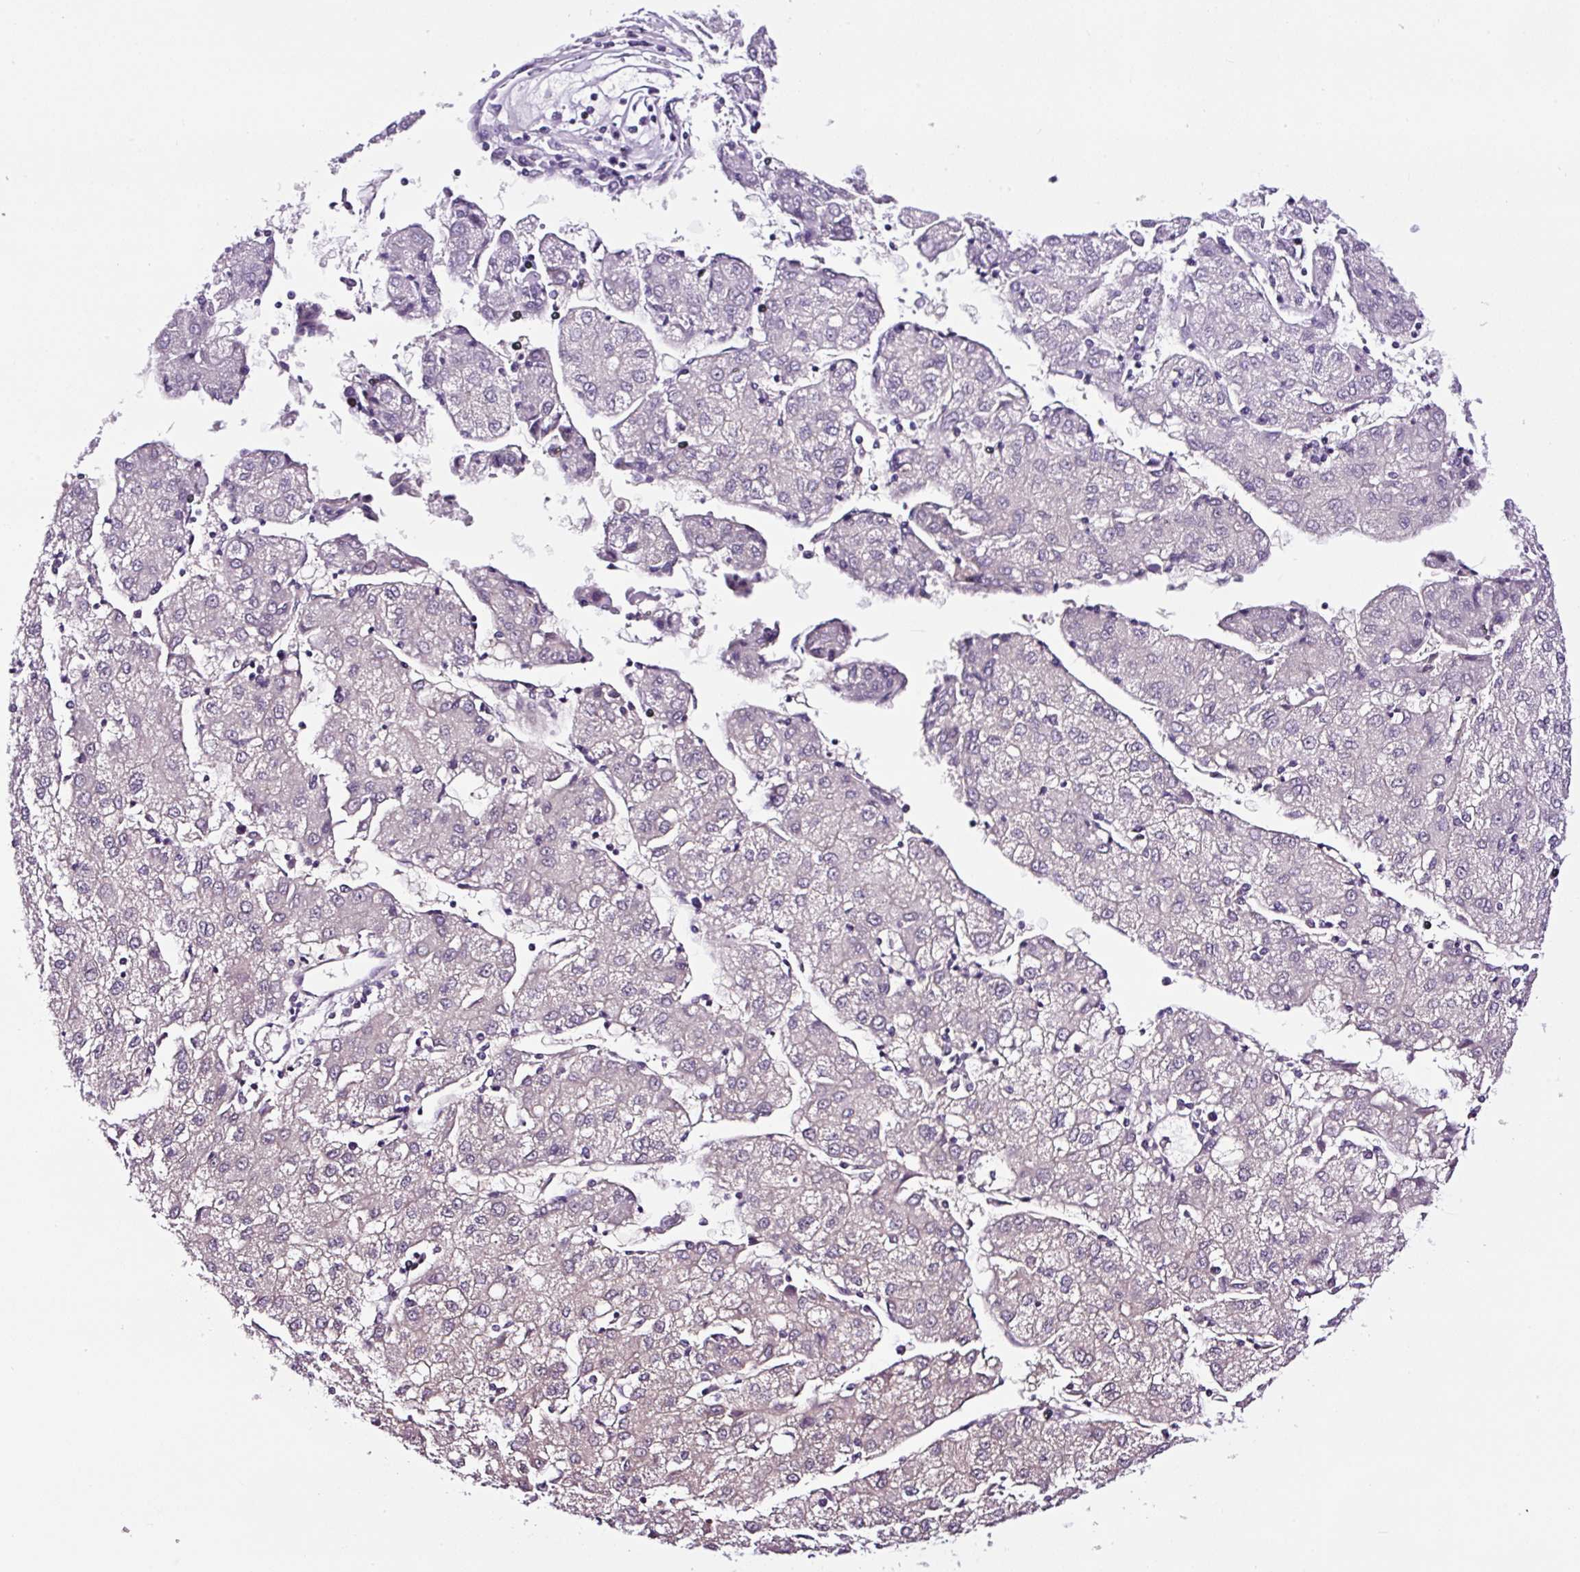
{"staining": {"intensity": "negative", "quantity": "none", "location": "none"}, "tissue": "liver cancer", "cell_type": "Tumor cells", "image_type": "cancer", "snomed": [{"axis": "morphology", "description": "Carcinoma, Hepatocellular, NOS"}, {"axis": "topography", "description": "Liver"}], "caption": "Human hepatocellular carcinoma (liver) stained for a protein using immunohistochemistry (IHC) shows no staining in tumor cells.", "gene": "TAFA3", "patient": {"sex": "male", "age": 72}}